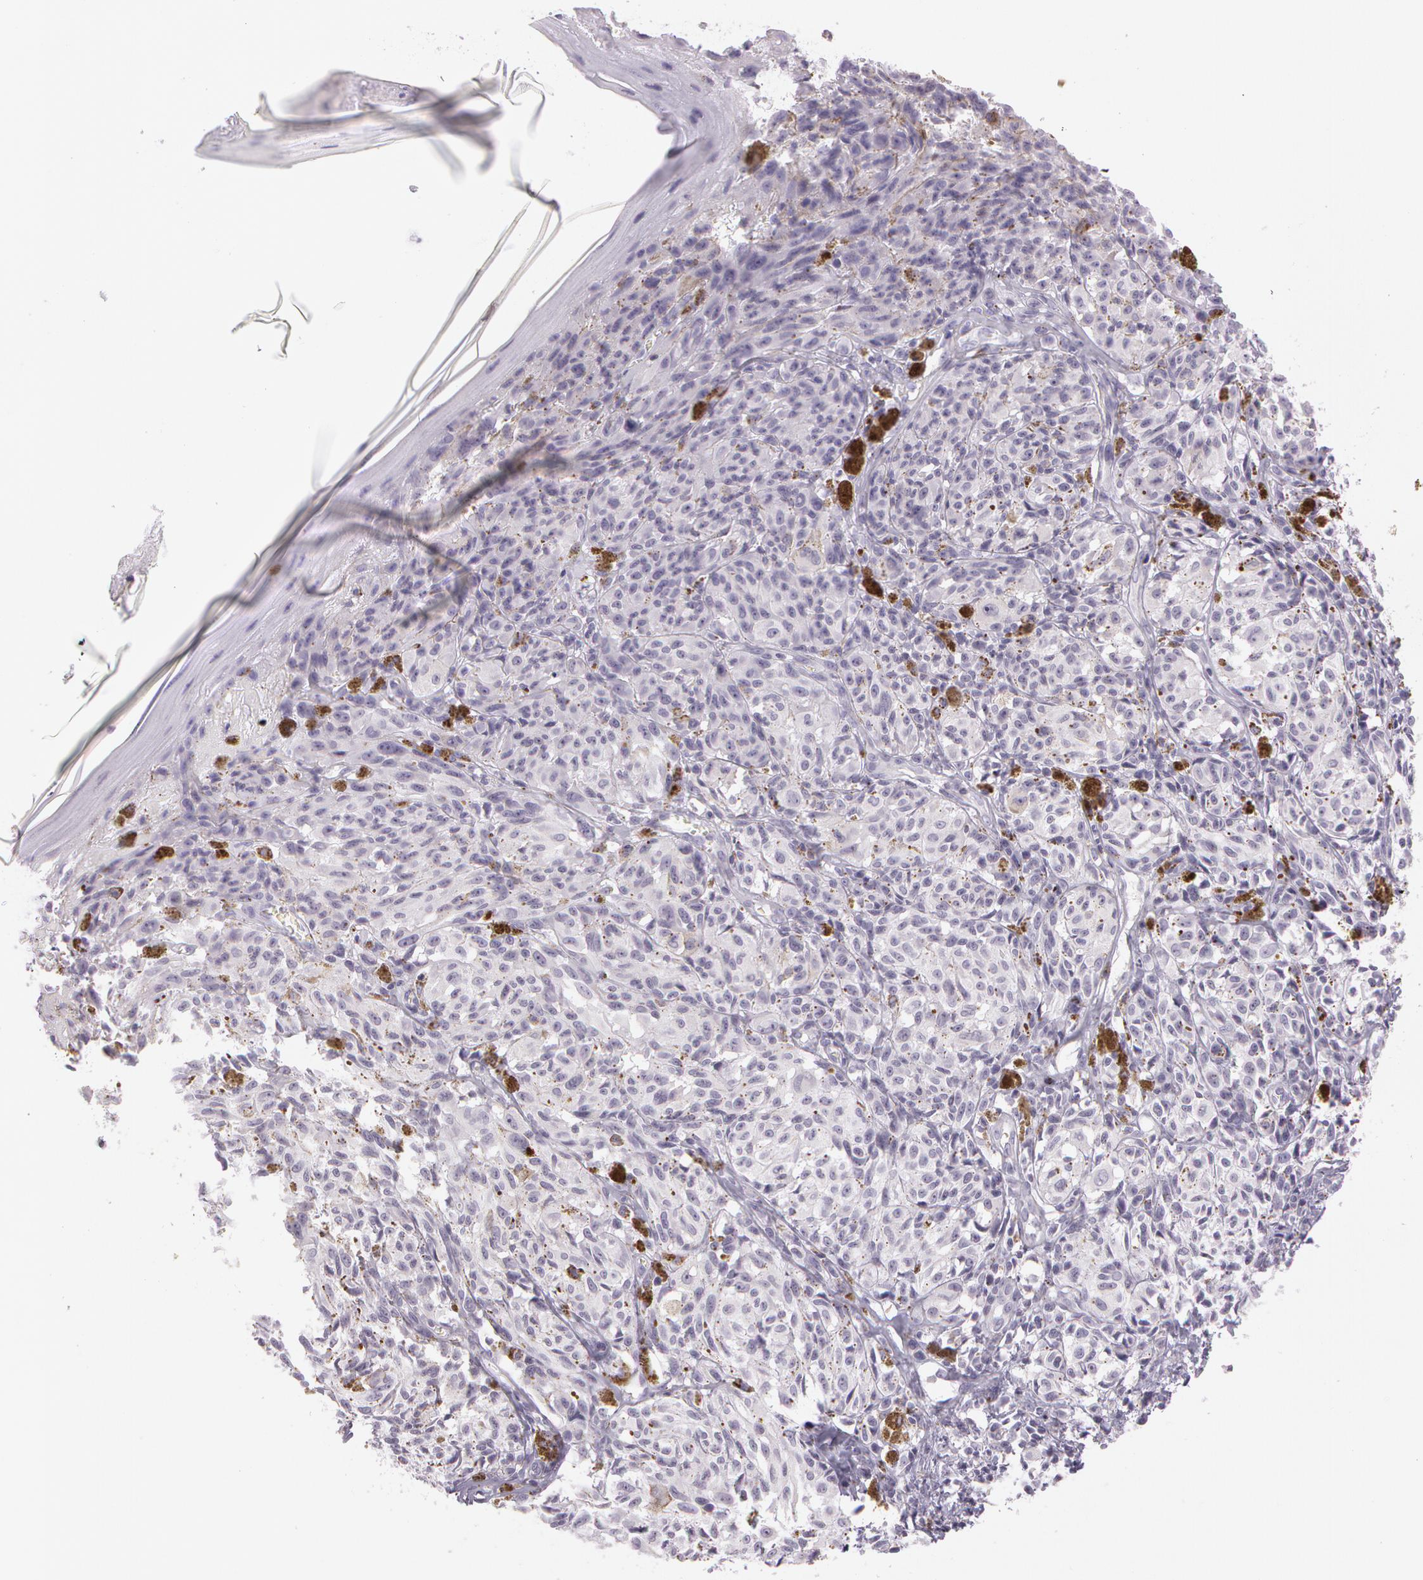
{"staining": {"intensity": "negative", "quantity": "none", "location": "none"}, "tissue": "melanoma", "cell_type": "Tumor cells", "image_type": "cancer", "snomed": [{"axis": "morphology", "description": "Malignant melanoma, NOS"}, {"axis": "topography", "description": "Skin"}], "caption": "IHC histopathology image of melanoma stained for a protein (brown), which displays no expression in tumor cells.", "gene": "OTC", "patient": {"sex": "female", "age": 72}}